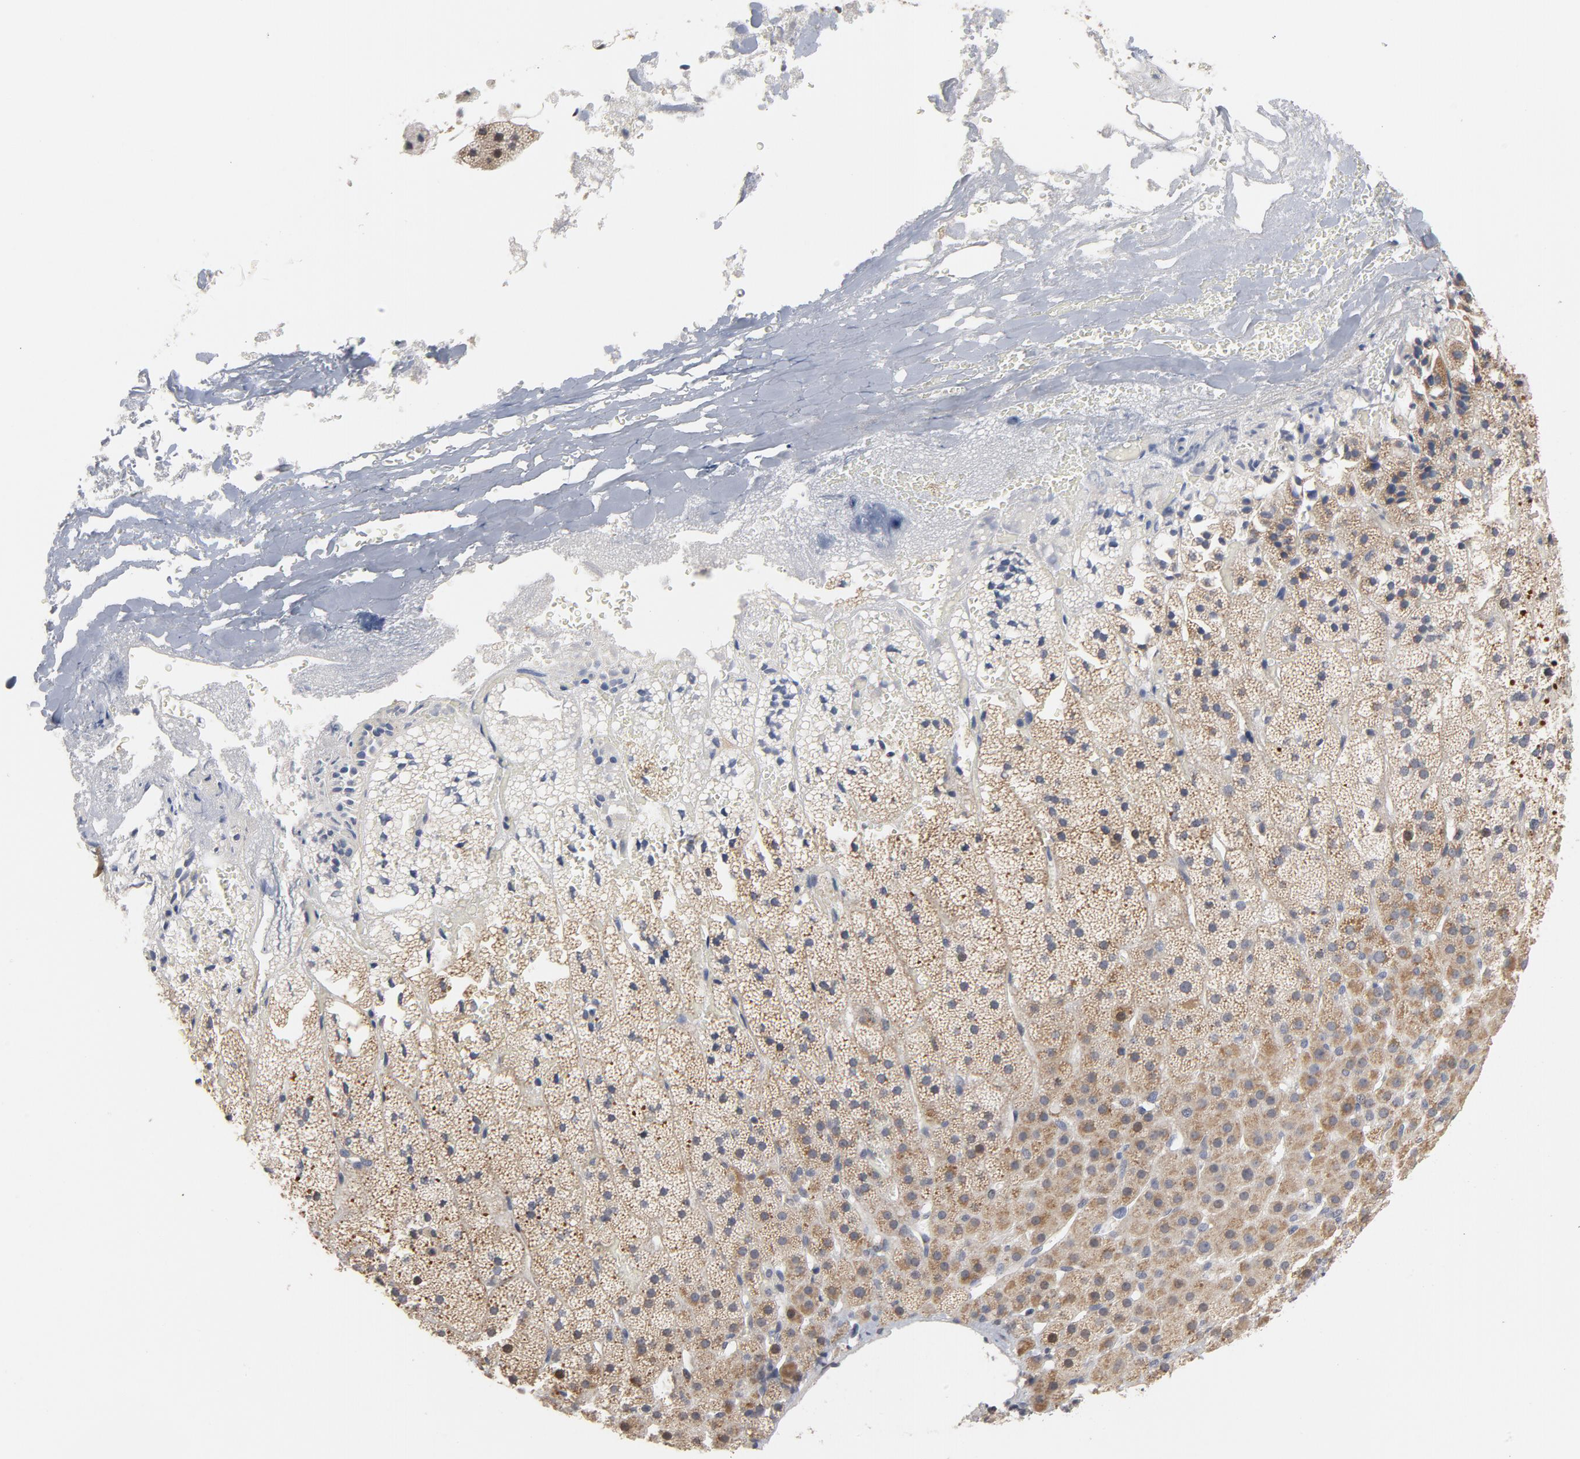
{"staining": {"intensity": "moderate", "quantity": ">75%", "location": "cytoplasmic/membranous"}, "tissue": "adrenal gland", "cell_type": "Glandular cells", "image_type": "normal", "snomed": [{"axis": "morphology", "description": "Normal tissue, NOS"}, {"axis": "topography", "description": "Adrenal gland"}], "caption": "Immunohistochemistry photomicrograph of normal adrenal gland stained for a protein (brown), which exhibits medium levels of moderate cytoplasmic/membranous staining in about >75% of glandular cells.", "gene": "PPP1R1B", "patient": {"sex": "male", "age": 35}}